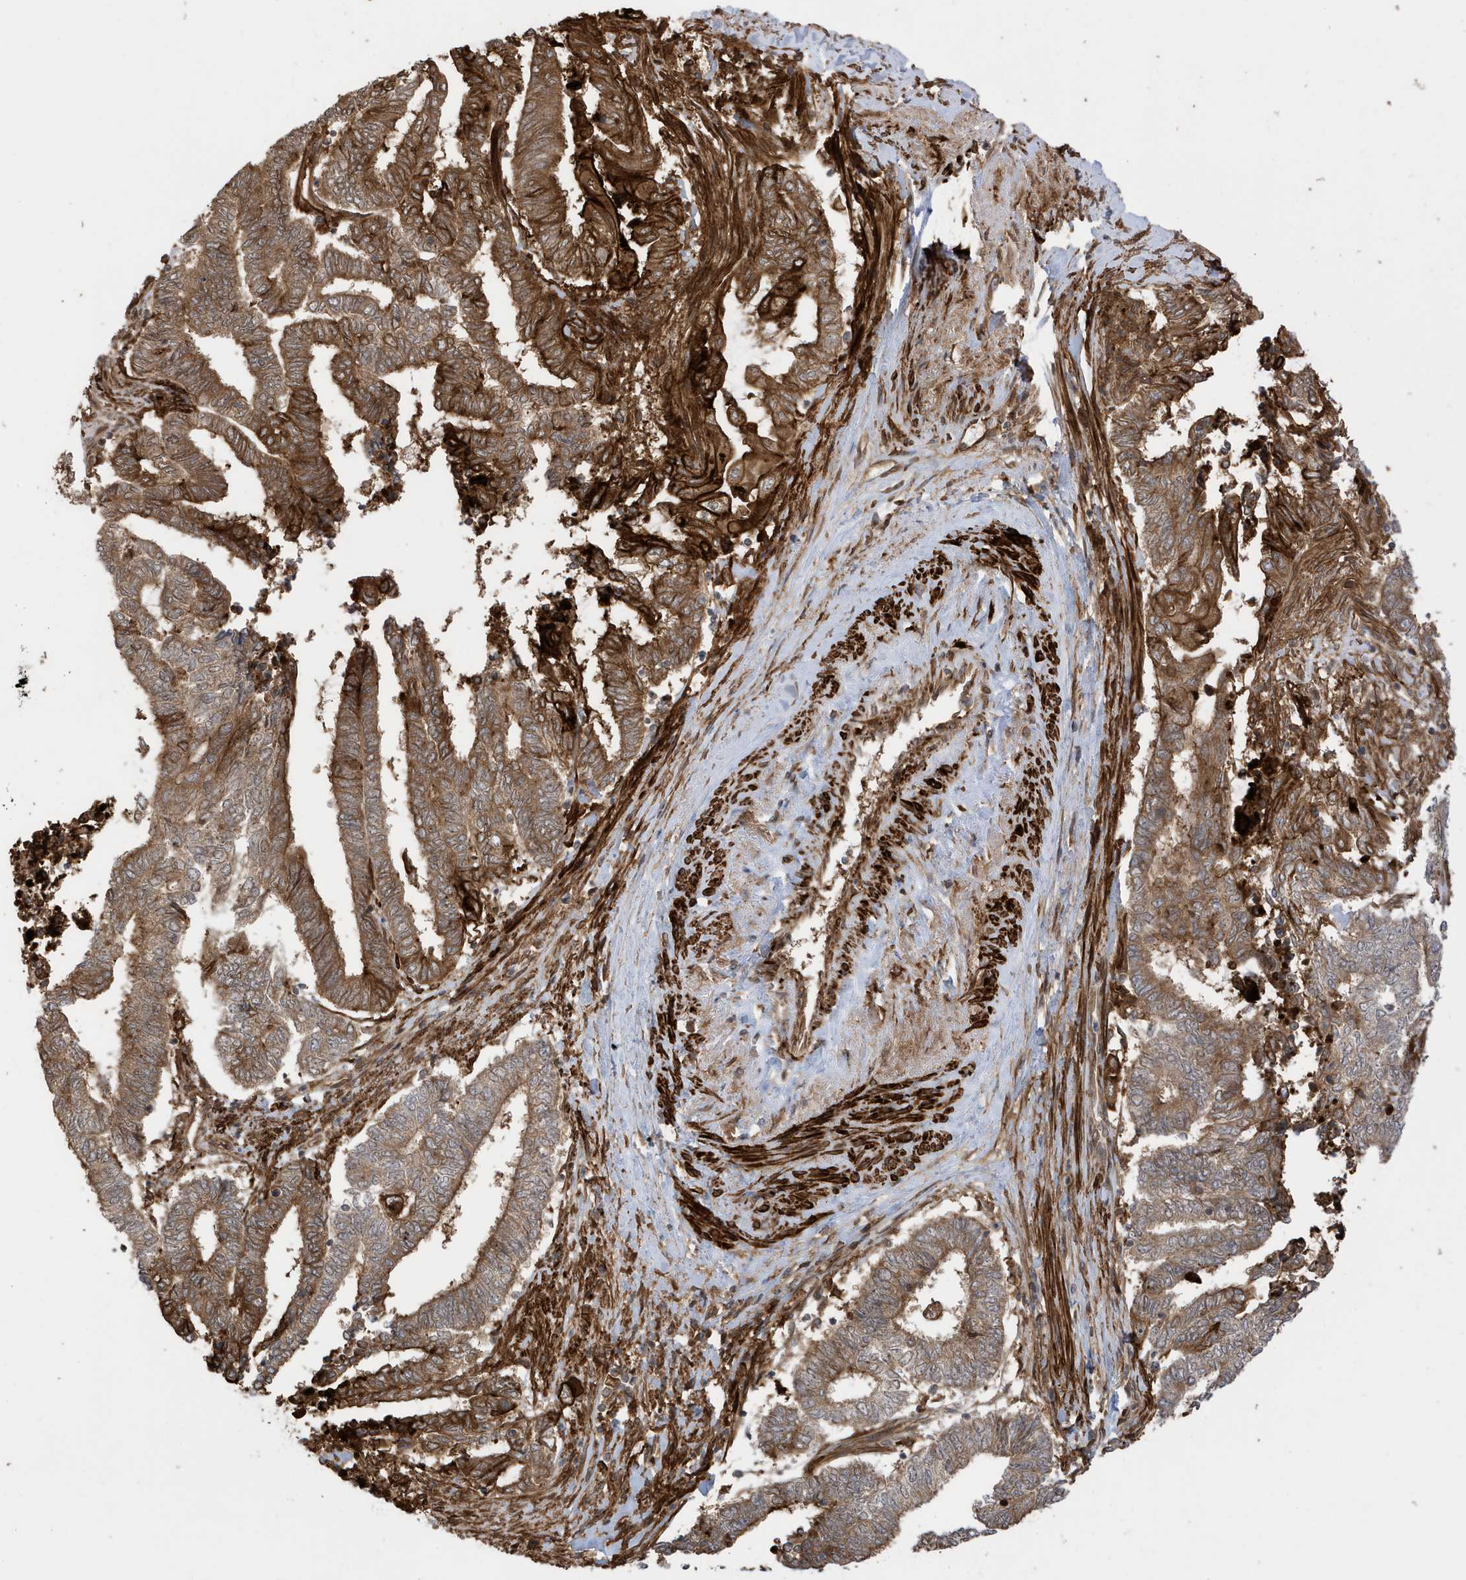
{"staining": {"intensity": "strong", "quantity": ">75%", "location": "cytoplasmic/membranous"}, "tissue": "endometrial cancer", "cell_type": "Tumor cells", "image_type": "cancer", "snomed": [{"axis": "morphology", "description": "Adenocarcinoma, NOS"}, {"axis": "topography", "description": "Uterus"}, {"axis": "topography", "description": "Endometrium"}], "caption": "Protein expression analysis of human adenocarcinoma (endometrial) reveals strong cytoplasmic/membranous expression in about >75% of tumor cells.", "gene": "CDC42EP3", "patient": {"sex": "female", "age": 70}}